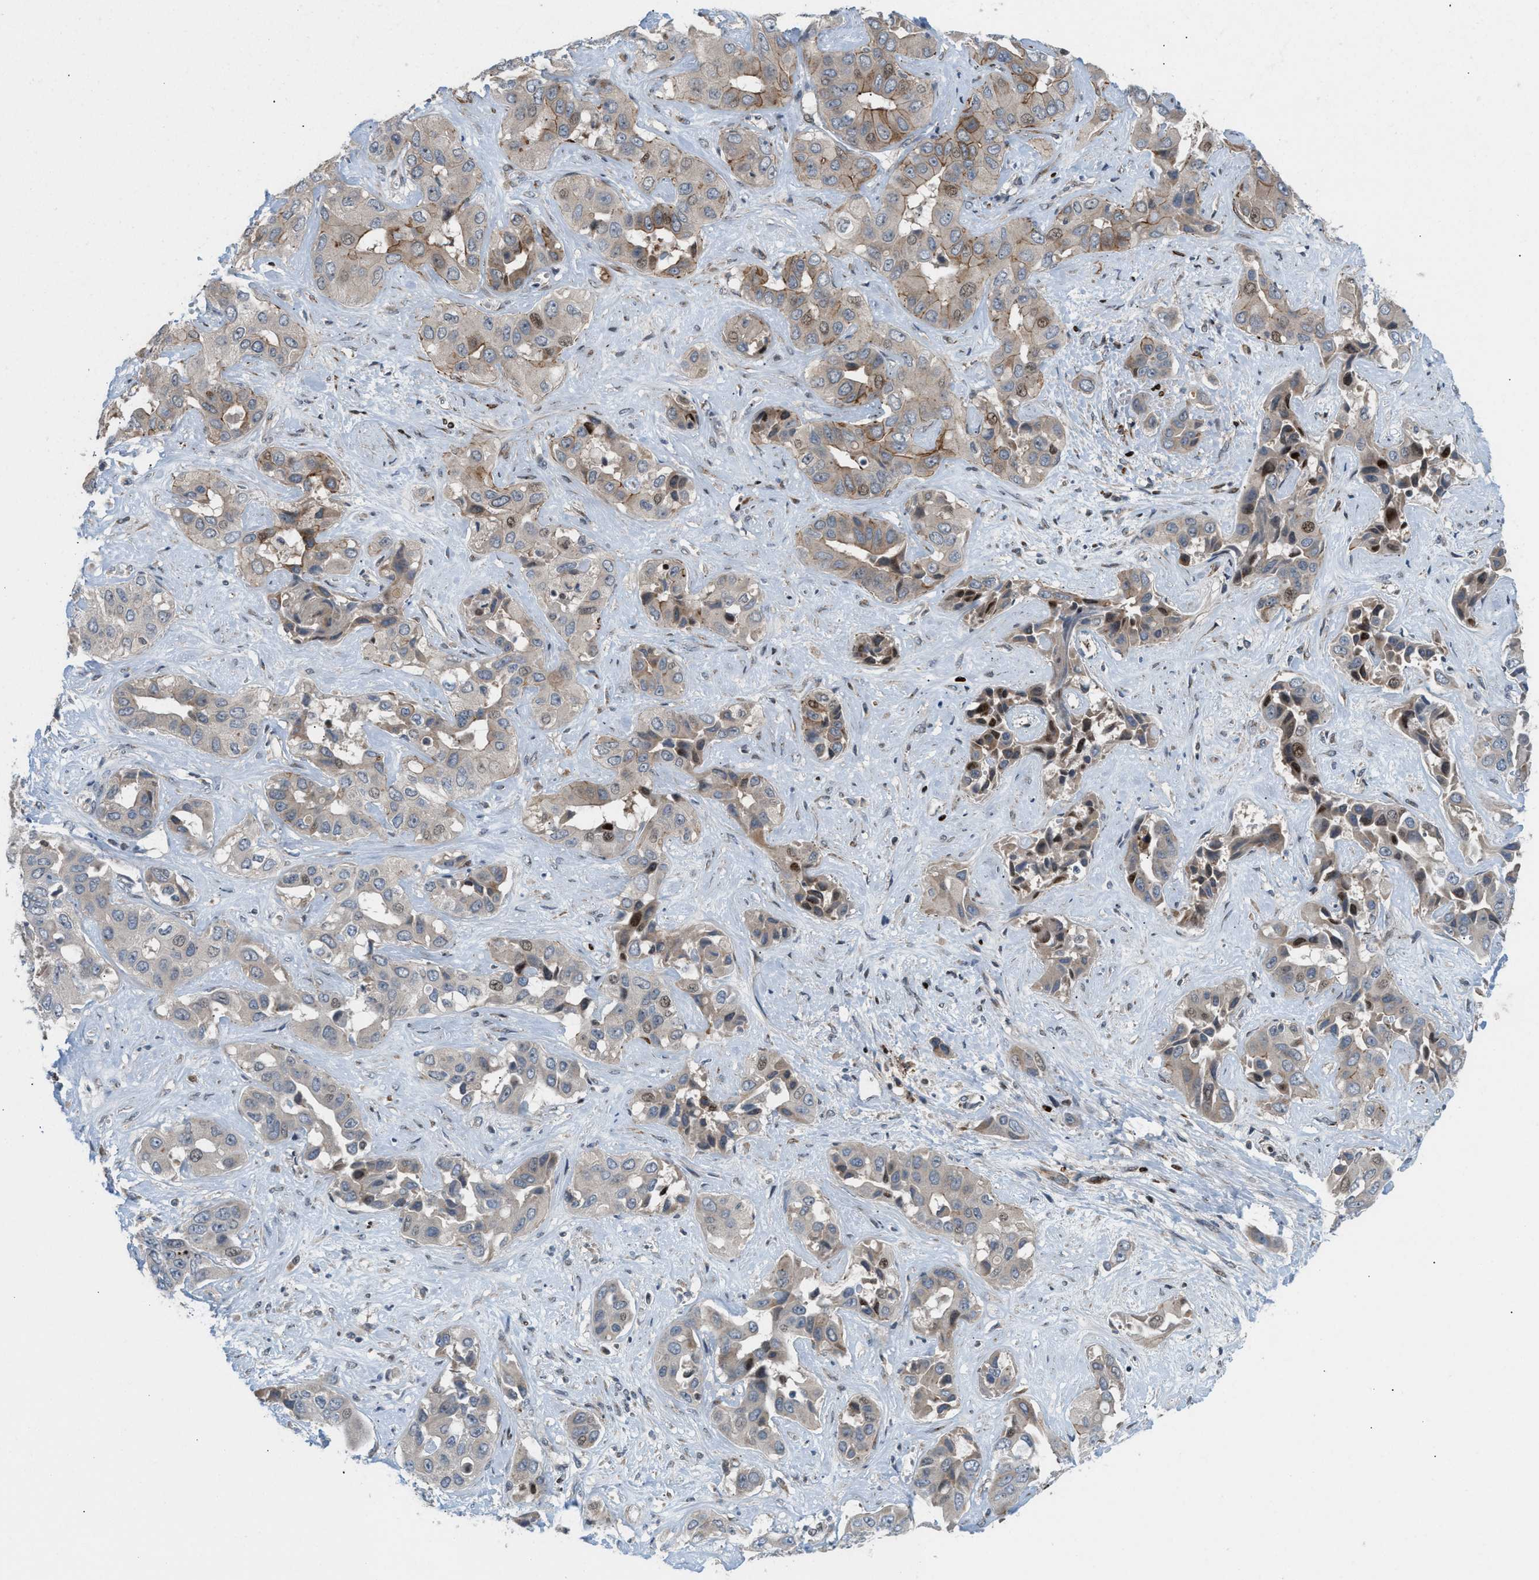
{"staining": {"intensity": "weak", "quantity": "<25%", "location": "cytoplasmic/membranous"}, "tissue": "liver cancer", "cell_type": "Tumor cells", "image_type": "cancer", "snomed": [{"axis": "morphology", "description": "Cholangiocarcinoma"}, {"axis": "topography", "description": "Liver"}], "caption": "High power microscopy micrograph of an IHC image of liver cholangiocarcinoma, revealing no significant expression in tumor cells.", "gene": "ZNF276", "patient": {"sex": "female", "age": 52}}